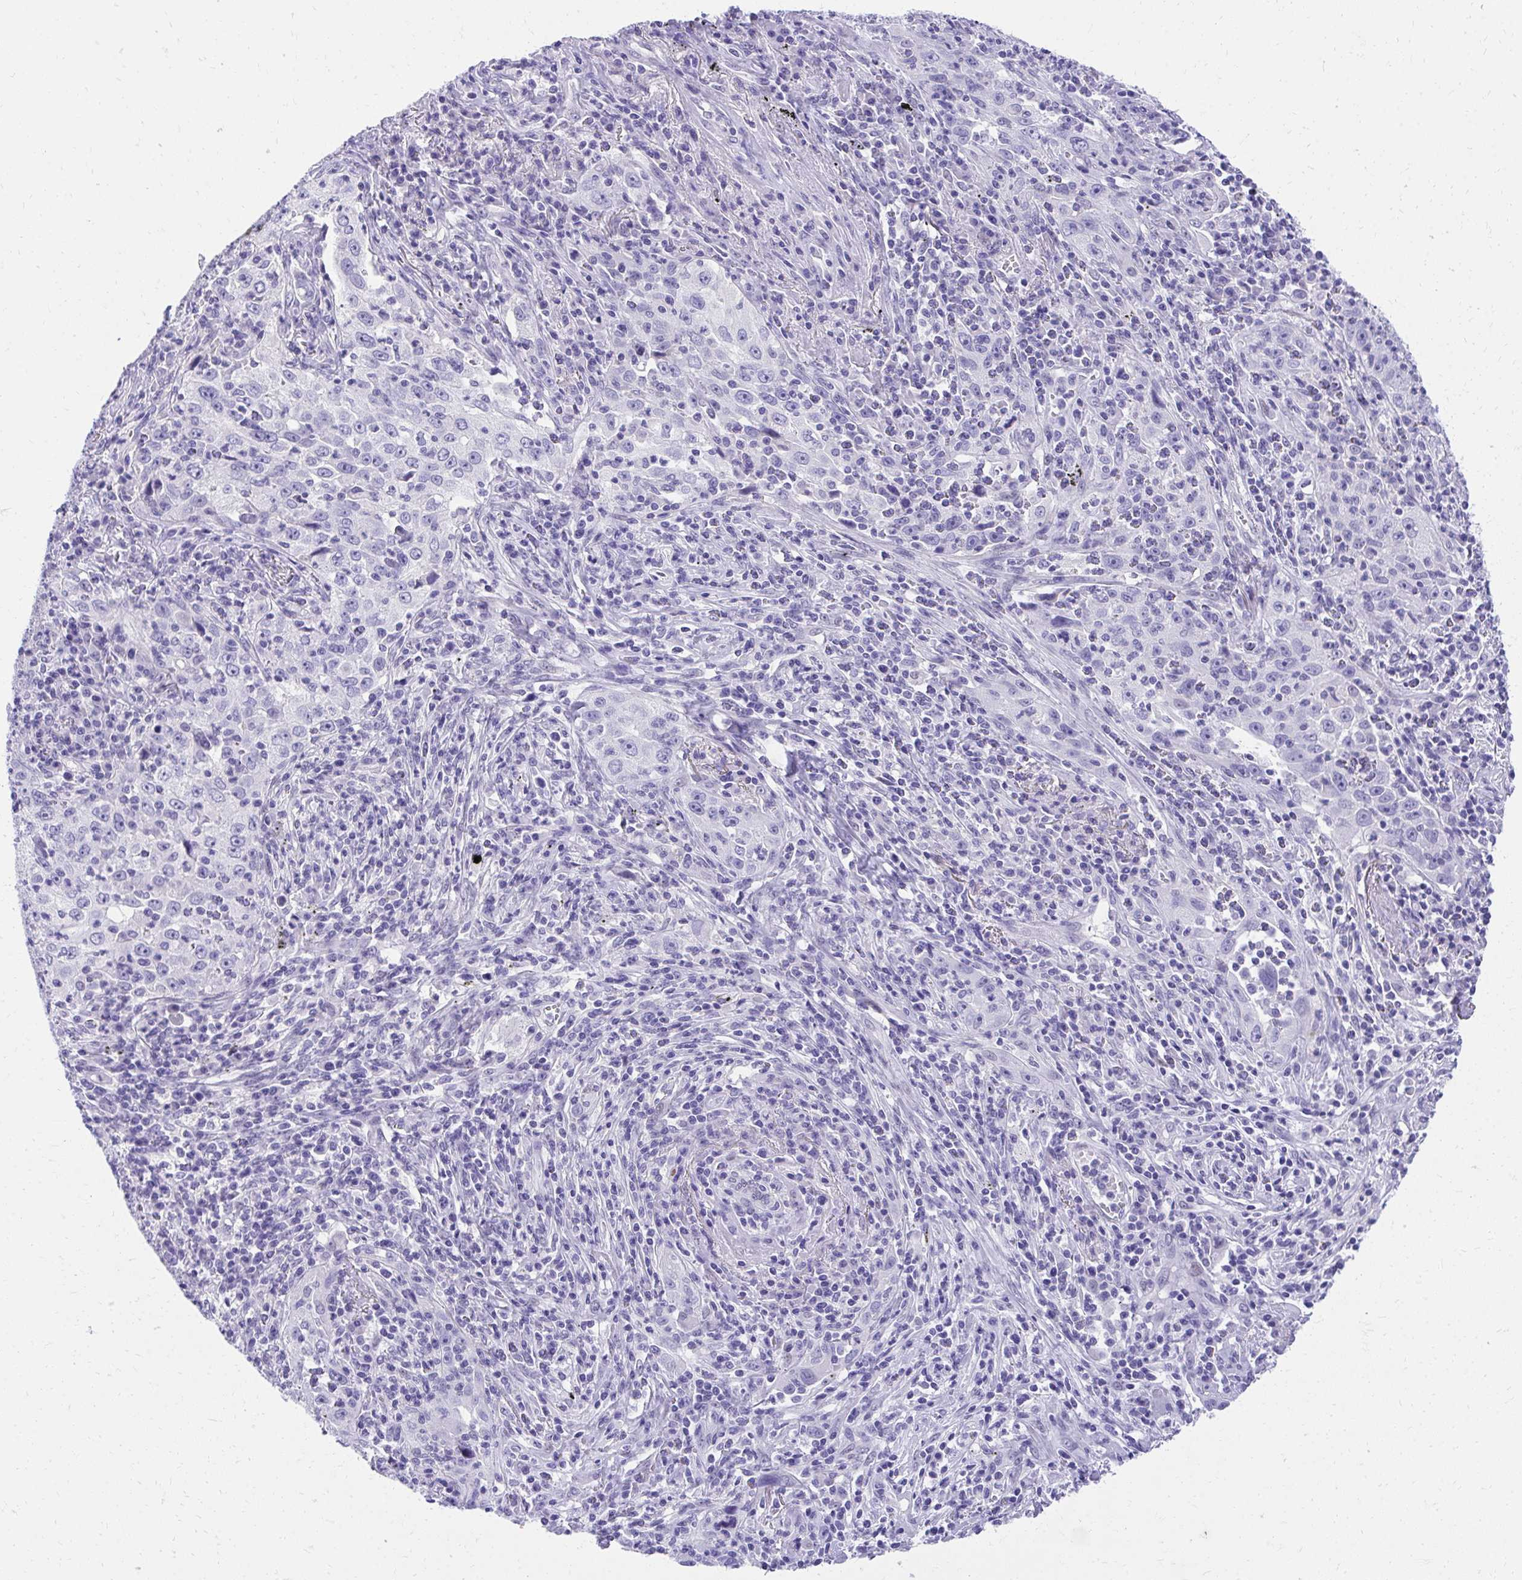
{"staining": {"intensity": "negative", "quantity": "none", "location": "none"}, "tissue": "lung cancer", "cell_type": "Tumor cells", "image_type": "cancer", "snomed": [{"axis": "morphology", "description": "Squamous cell carcinoma, NOS"}, {"axis": "topography", "description": "Lung"}], "caption": "High magnification brightfield microscopy of squamous cell carcinoma (lung) stained with DAB (3,3'-diaminobenzidine) (brown) and counterstained with hematoxylin (blue): tumor cells show no significant positivity.", "gene": "KLK1", "patient": {"sex": "male", "age": 71}}